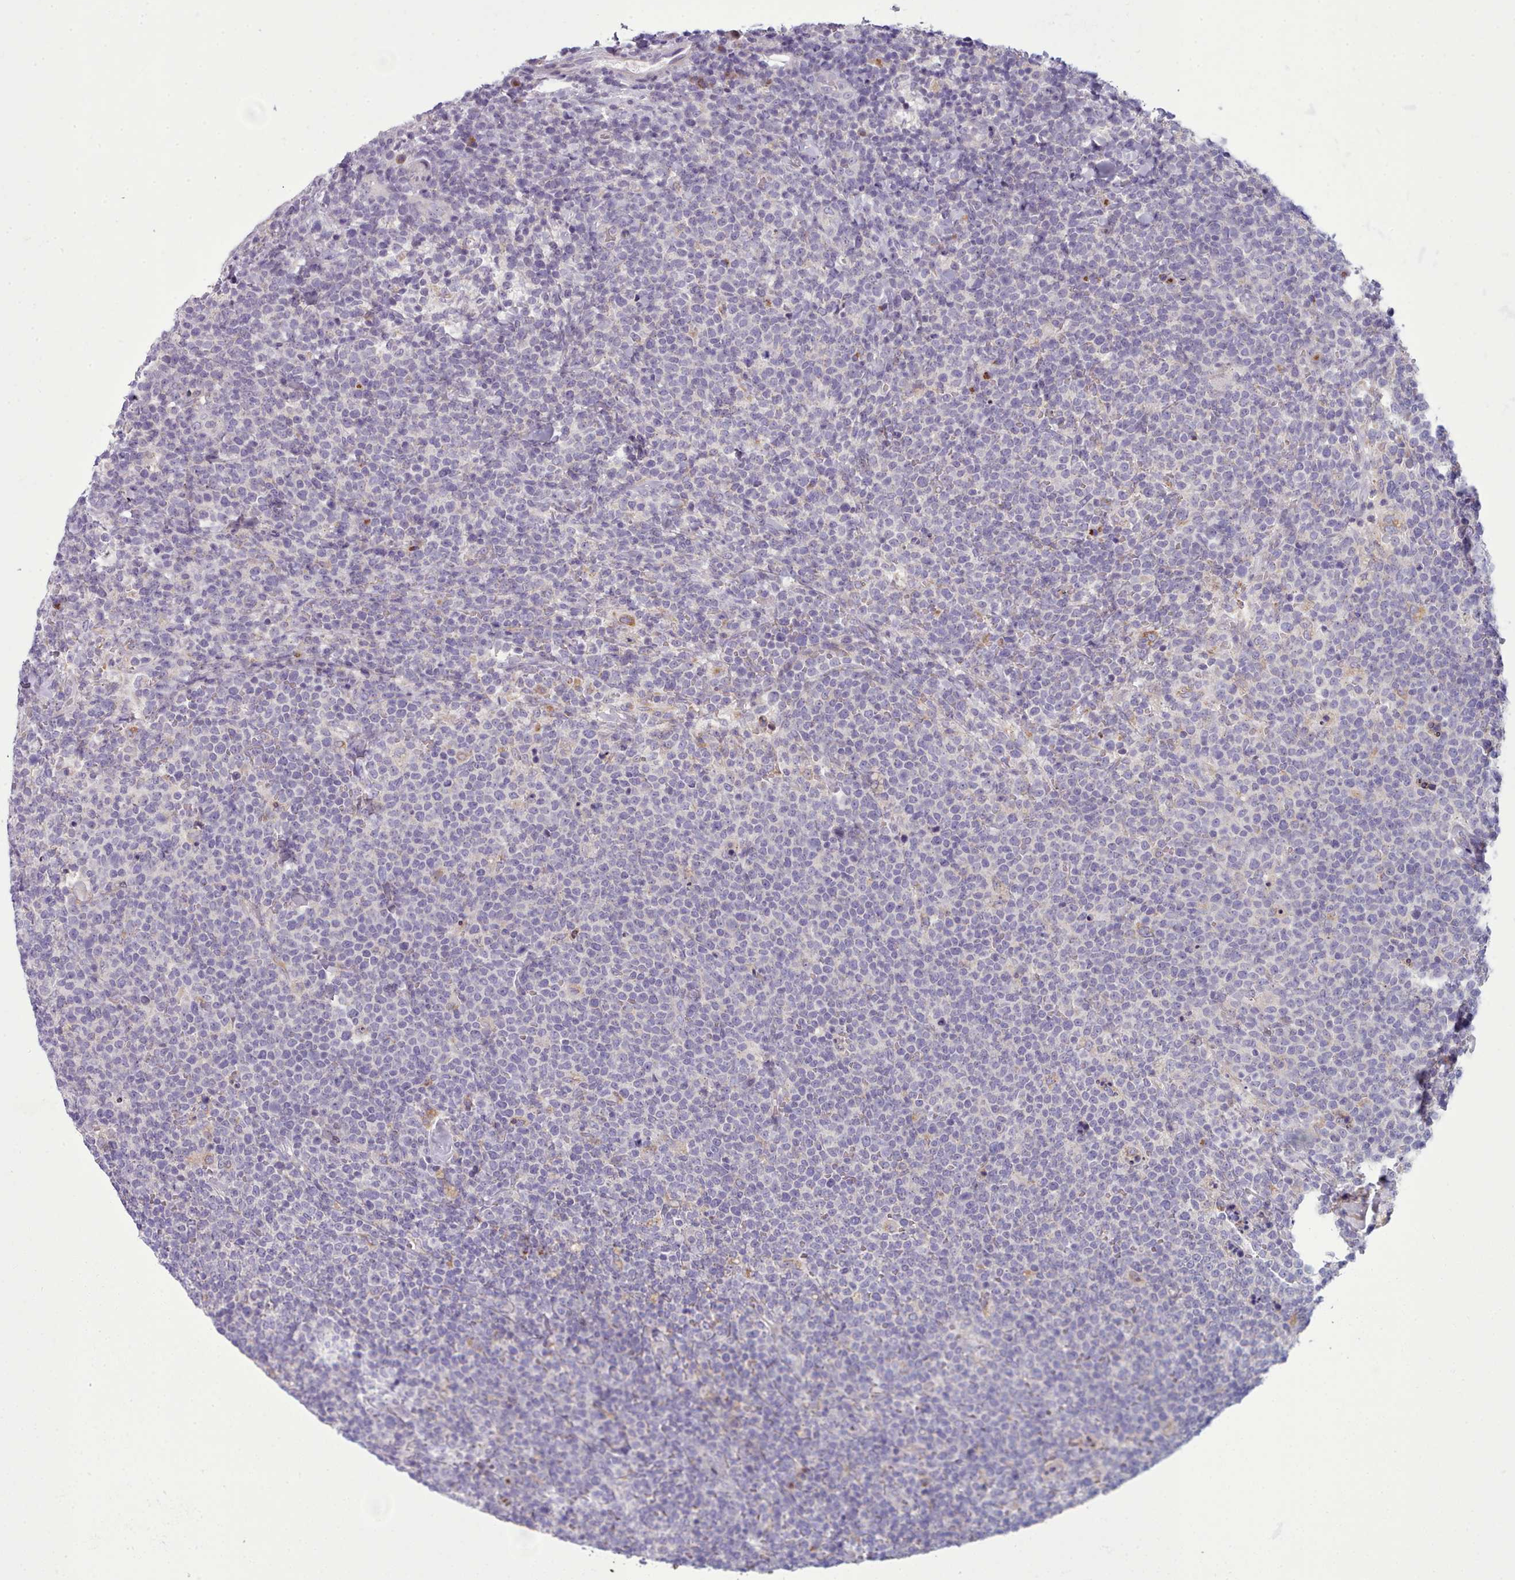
{"staining": {"intensity": "negative", "quantity": "none", "location": "none"}, "tissue": "lymphoma", "cell_type": "Tumor cells", "image_type": "cancer", "snomed": [{"axis": "morphology", "description": "Malignant lymphoma, non-Hodgkin's type, High grade"}, {"axis": "topography", "description": "Lymph node"}], "caption": "The image exhibits no staining of tumor cells in high-grade malignant lymphoma, non-Hodgkin's type.", "gene": "MYRFL", "patient": {"sex": "male", "age": 61}}